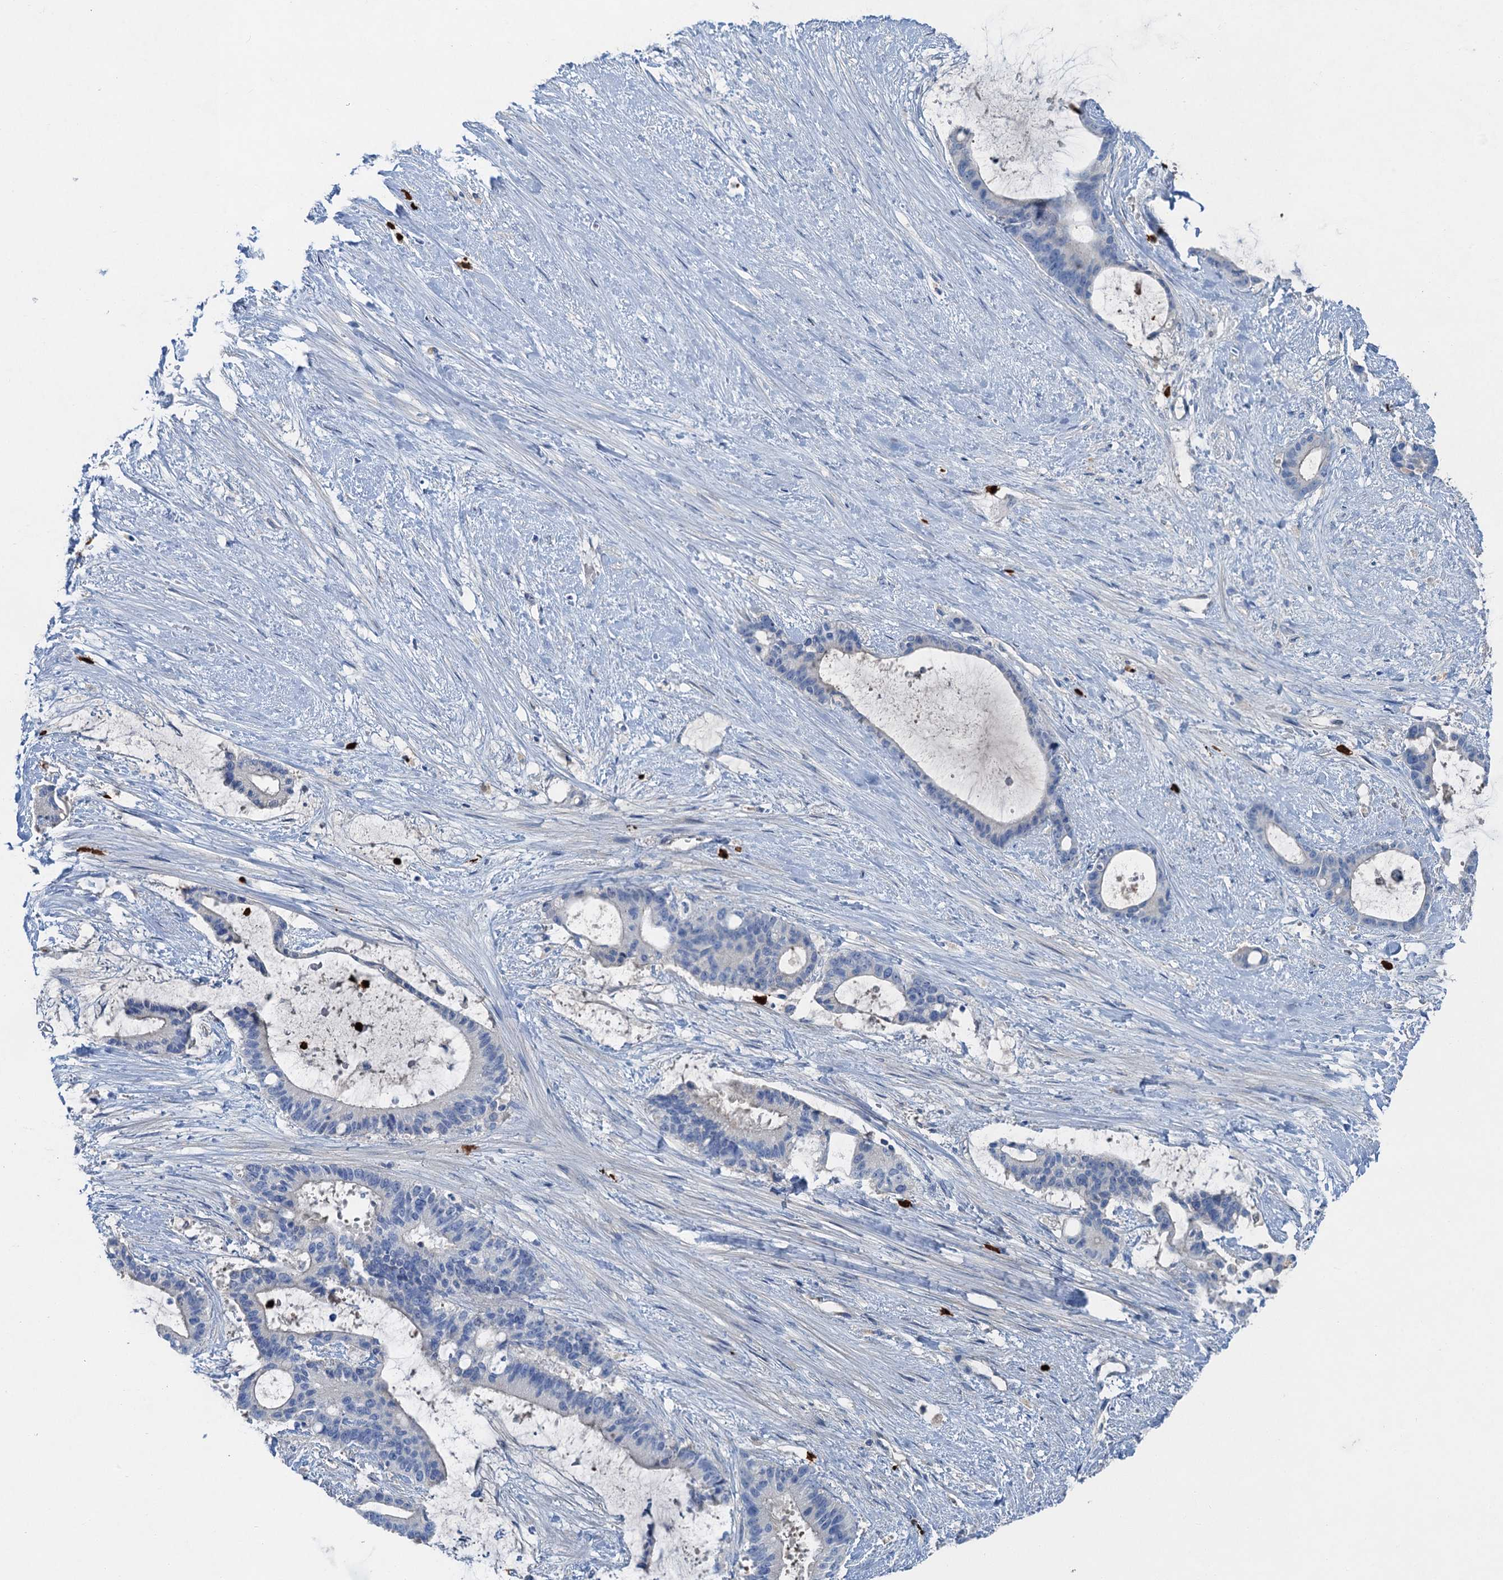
{"staining": {"intensity": "negative", "quantity": "none", "location": "none"}, "tissue": "liver cancer", "cell_type": "Tumor cells", "image_type": "cancer", "snomed": [{"axis": "morphology", "description": "Normal tissue, NOS"}, {"axis": "morphology", "description": "Cholangiocarcinoma"}, {"axis": "topography", "description": "Liver"}, {"axis": "topography", "description": "Peripheral nerve tissue"}], "caption": "Tumor cells are negative for brown protein staining in liver cancer (cholangiocarcinoma).", "gene": "OTOA", "patient": {"sex": "female", "age": 73}}